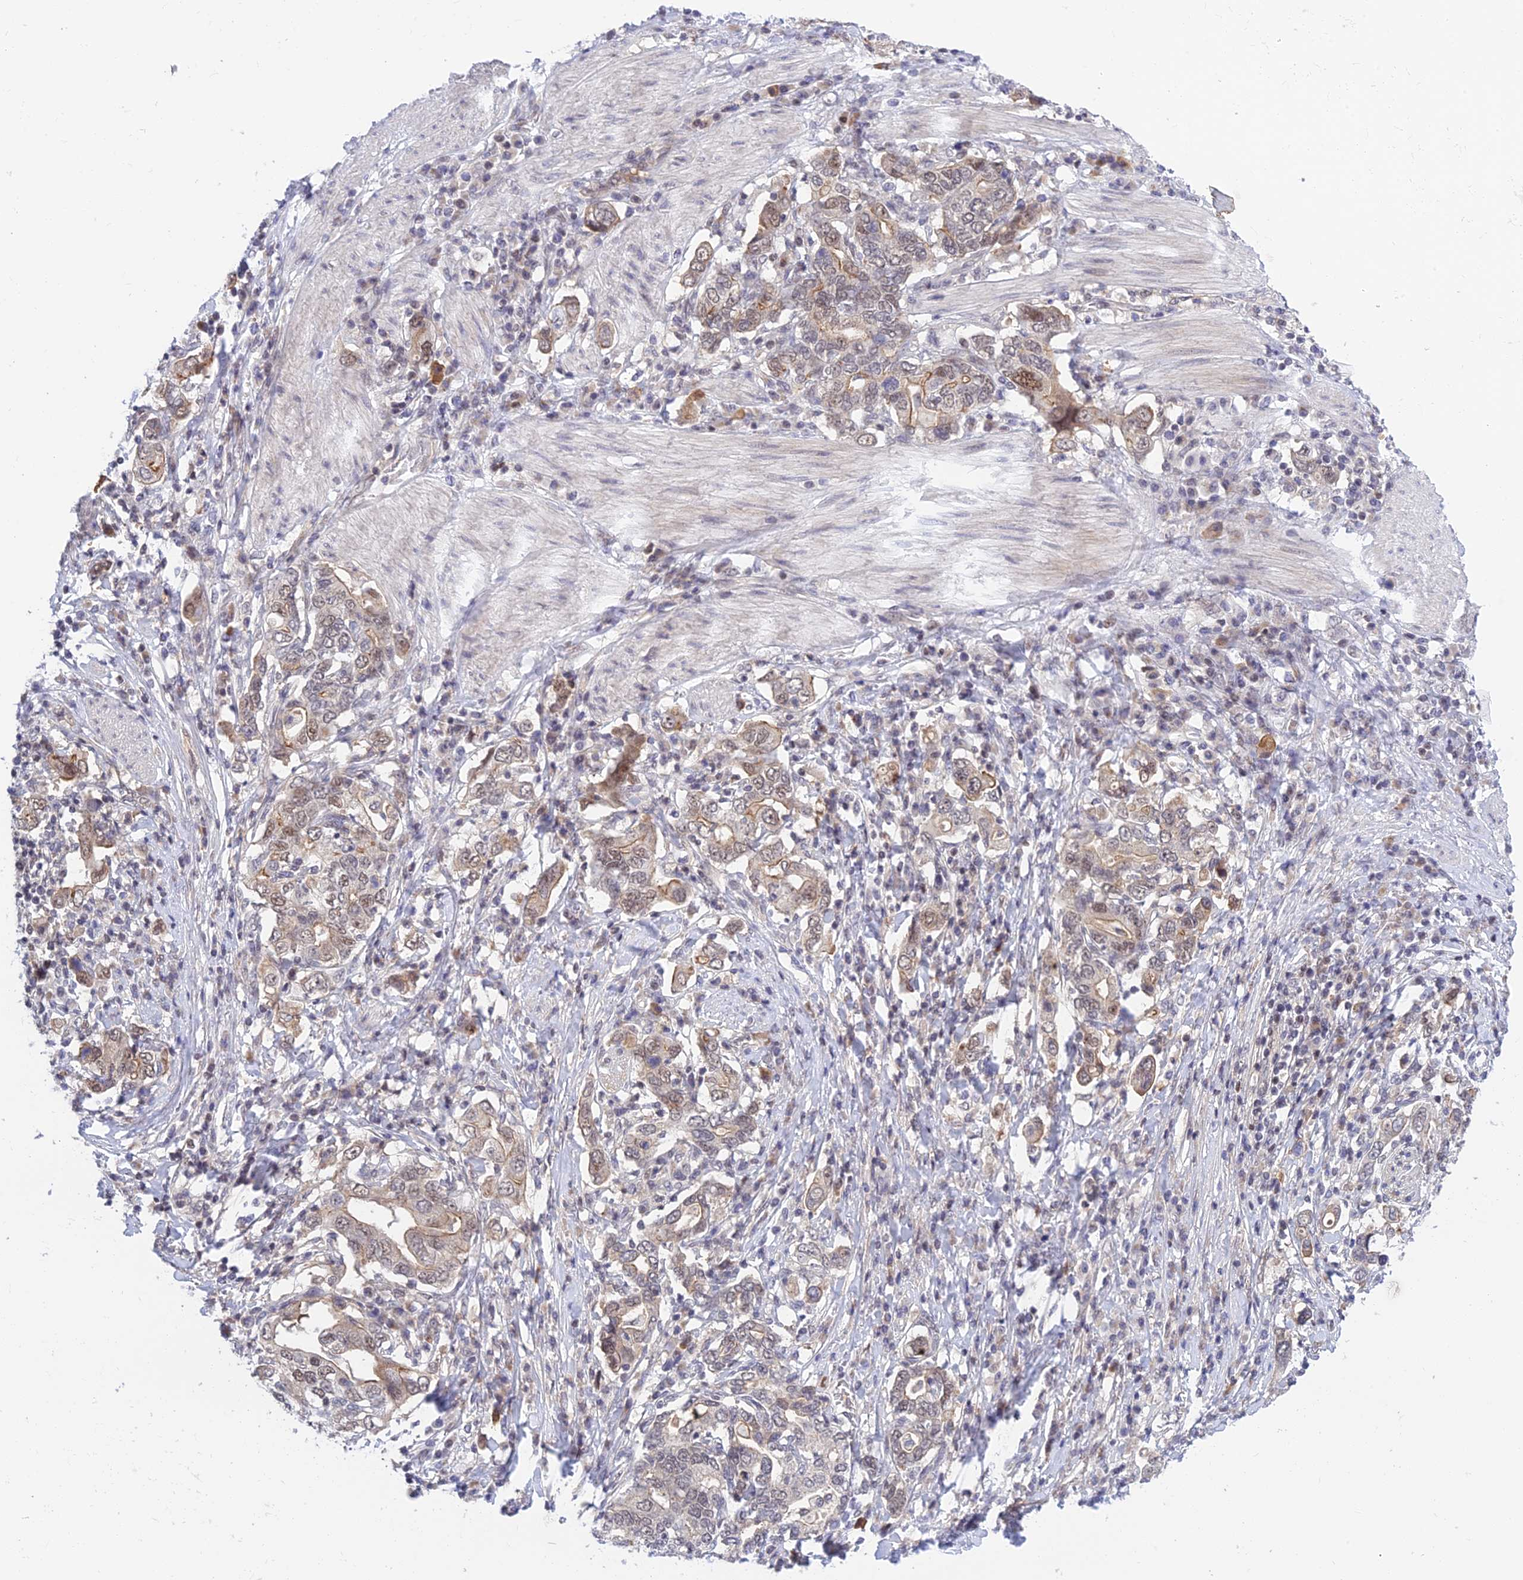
{"staining": {"intensity": "moderate", "quantity": "25%-75%", "location": "cytoplasmic/membranous,nuclear"}, "tissue": "stomach cancer", "cell_type": "Tumor cells", "image_type": "cancer", "snomed": [{"axis": "morphology", "description": "Adenocarcinoma, NOS"}, {"axis": "topography", "description": "Stomach, upper"}, {"axis": "topography", "description": "Stomach"}], "caption": "Tumor cells reveal medium levels of moderate cytoplasmic/membranous and nuclear expression in approximately 25%-75% of cells in human stomach cancer.", "gene": "TCEA1", "patient": {"sex": "male", "age": 62}}